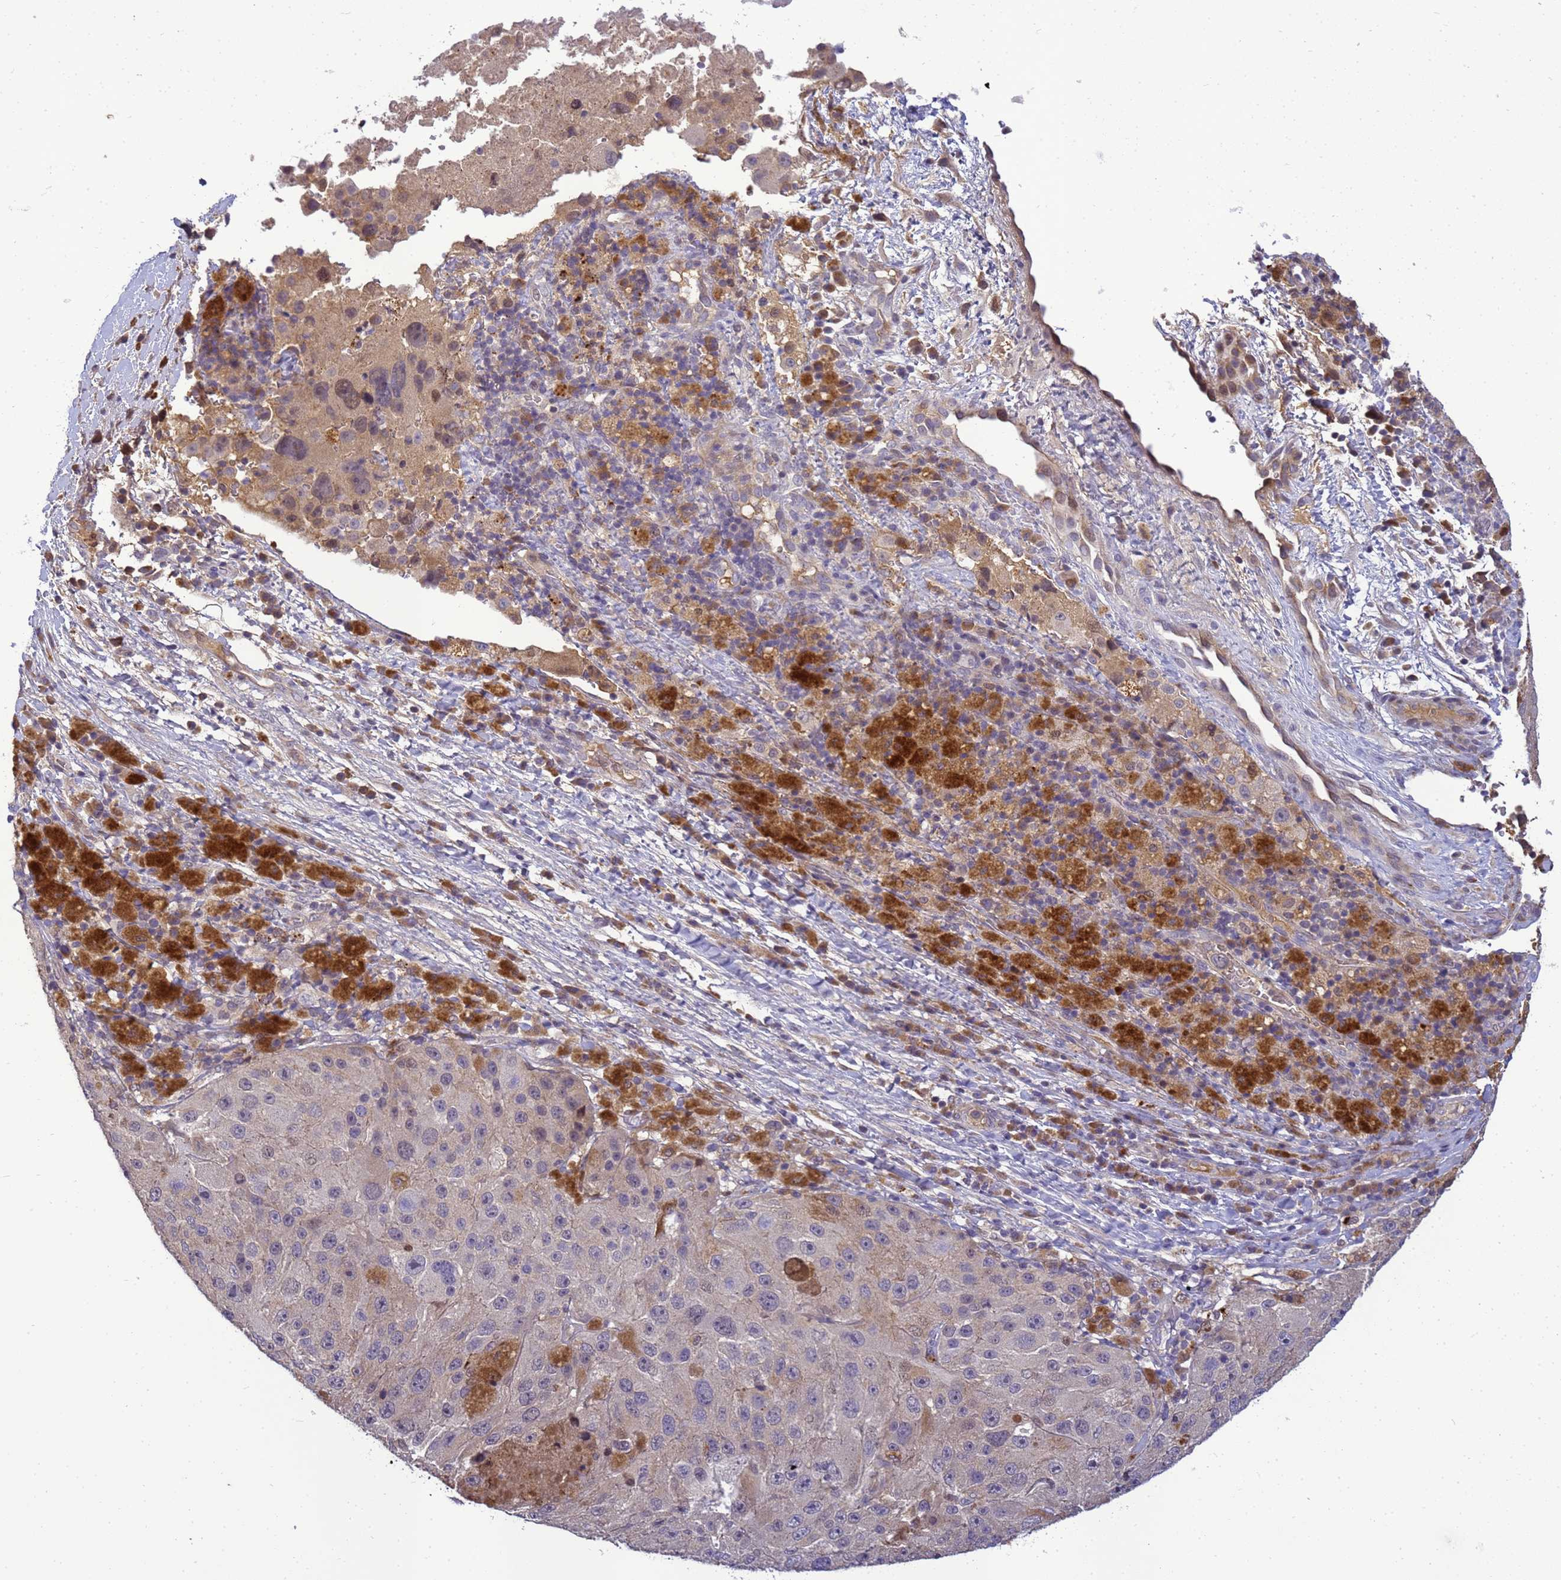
{"staining": {"intensity": "negative", "quantity": "none", "location": "none"}, "tissue": "melanoma", "cell_type": "Tumor cells", "image_type": "cancer", "snomed": [{"axis": "morphology", "description": "Malignant melanoma, Metastatic site"}, {"axis": "topography", "description": "Lymph node"}], "caption": "Photomicrograph shows no protein positivity in tumor cells of melanoma tissue.", "gene": "TMEM74B", "patient": {"sex": "male", "age": 62}}